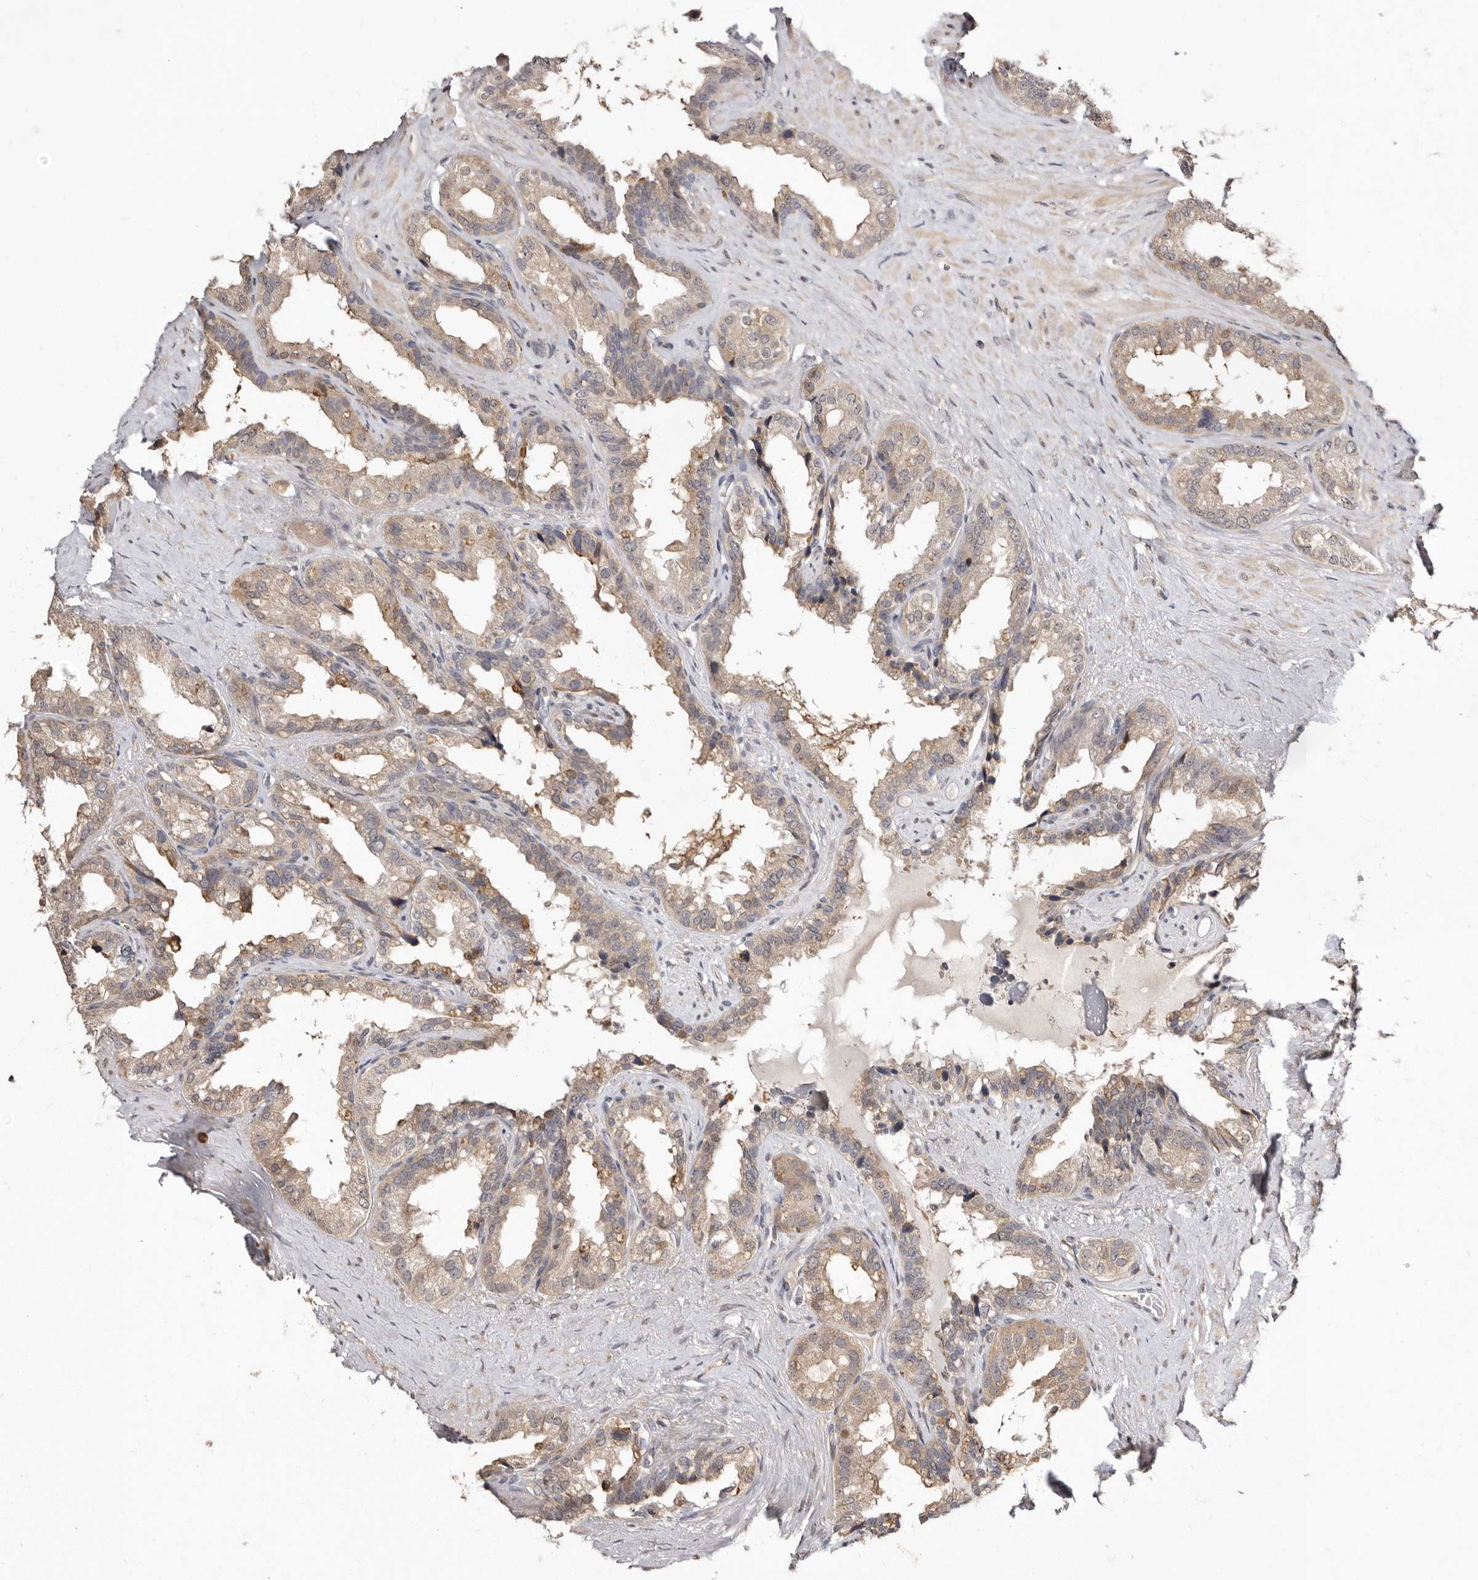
{"staining": {"intensity": "weak", "quantity": ">75%", "location": "cytoplasmic/membranous"}, "tissue": "seminal vesicle", "cell_type": "Glandular cells", "image_type": "normal", "snomed": [{"axis": "morphology", "description": "Normal tissue, NOS"}, {"axis": "topography", "description": "Seminal veicle"}], "caption": "Seminal vesicle stained with immunohistochemistry exhibits weak cytoplasmic/membranous positivity in approximately >75% of glandular cells. (DAB = brown stain, brightfield microscopy at high magnification).", "gene": "RRM2B", "patient": {"sex": "male", "age": 80}}